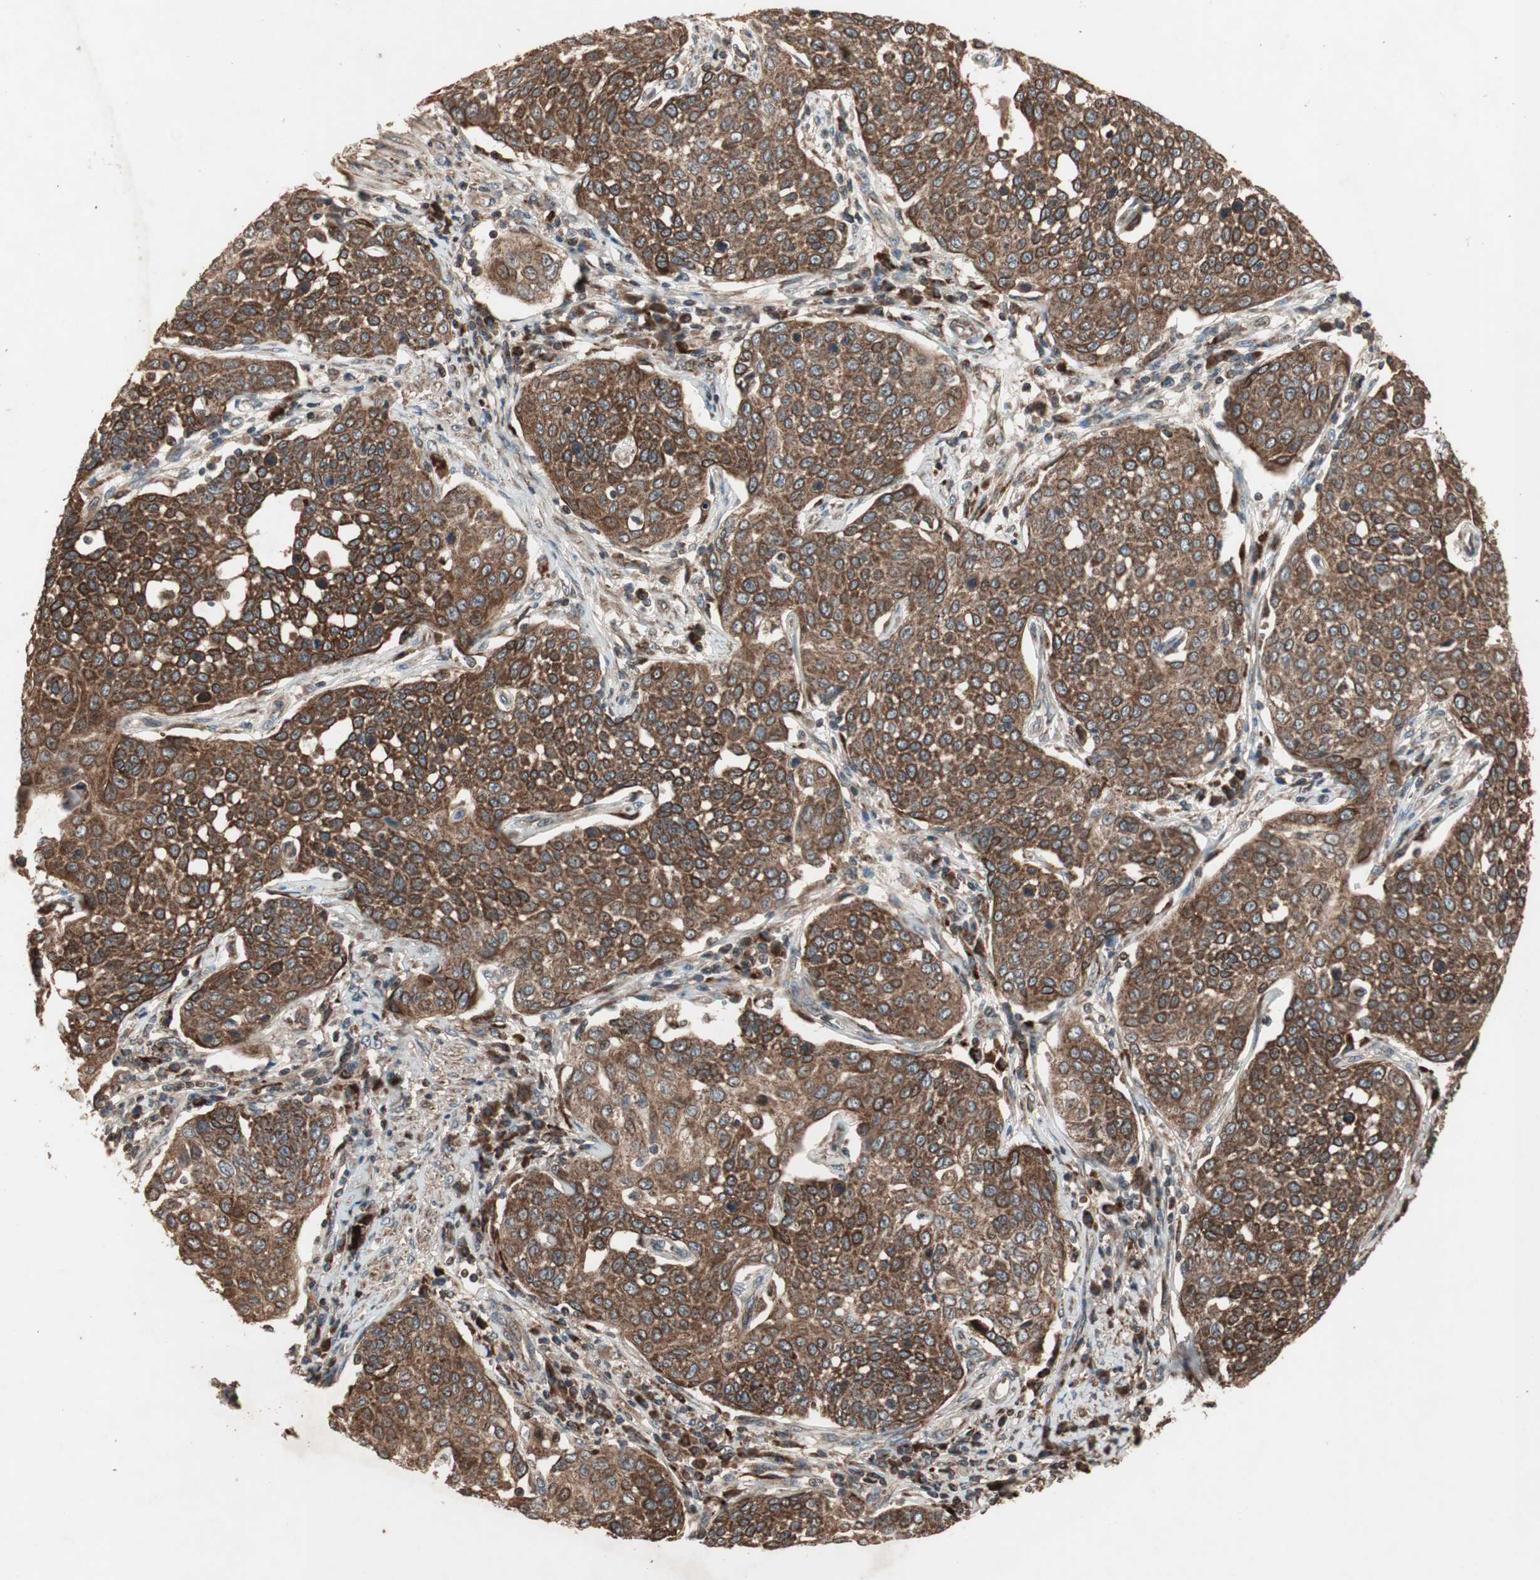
{"staining": {"intensity": "strong", "quantity": ">75%", "location": "cytoplasmic/membranous"}, "tissue": "cervical cancer", "cell_type": "Tumor cells", "image_type": "cancer", "snomed": [{"axis": "morphology", "description": "Squamous cell carcinoma, NOS"}, {"axis": "topography", "description": "Cervix"}], "caption": "Immunohistochemistry (IHC) (DAB (3,3'-diaminobenzidine)) staining of human cervical squamous cell carcinoma demonstrates strong cytoplasmic/membranous protein staining in approximately >75% of tumor cells. (IHC, brightfield microscopy, high magnification).", "gene": "RAB1A", "patient": {"sex": "female", "age": 34}}